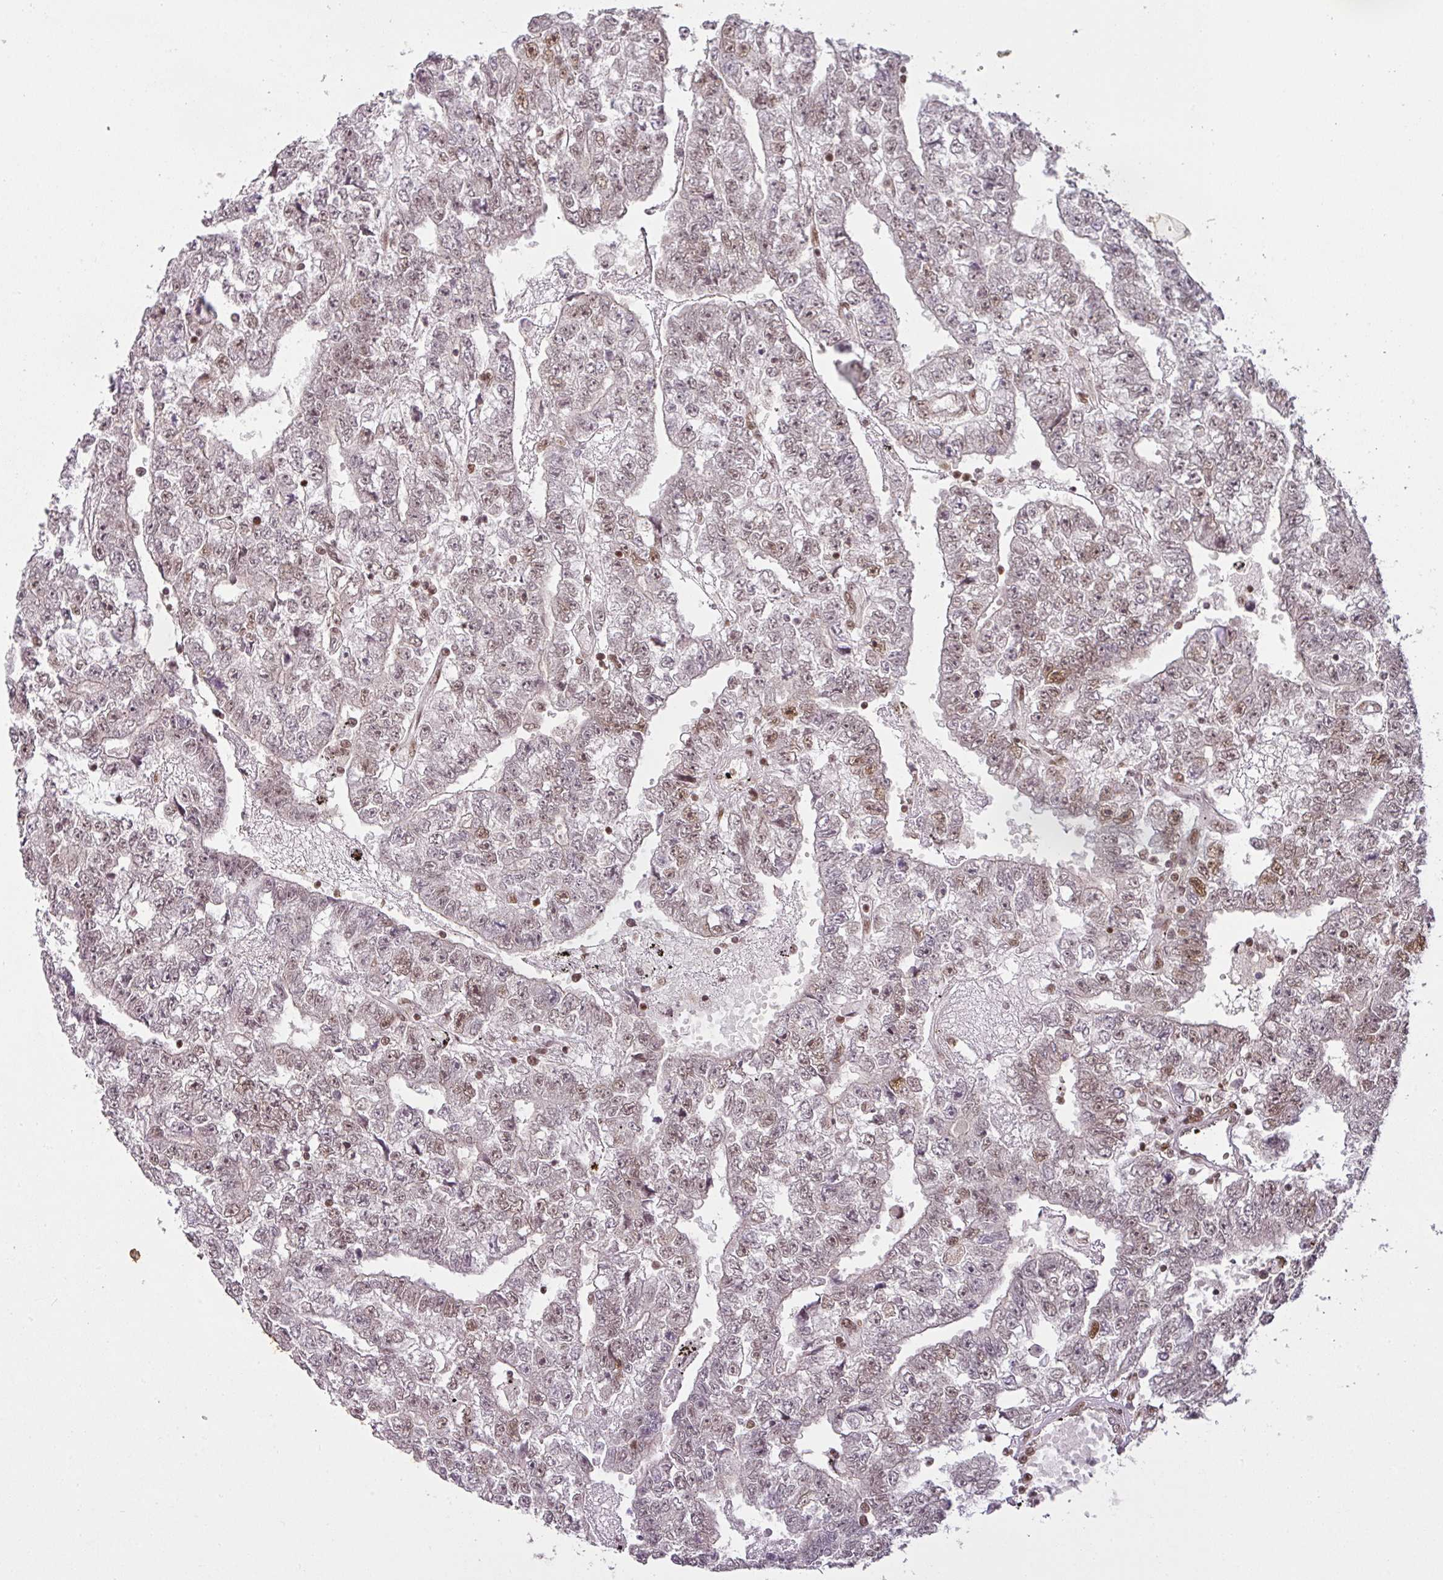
{"staining": {"intensity": "moderate", "quantity": "25%-75%", "location": "nuclear"}, "tissue": "testis cancer", "cell_type": "Tumor cells", "image_type": "cancer", "snomed": [{"axis": "morphology", "description": "Carcinoma, Embryonal, NOS"}, {"axis": "topography", "description": "Testis"}], "caption": "Testis cancer (embryonal carcinoma) stained with immunohistochemistry (IHC) exhibits moderate nuclear expression in about 25%-75% of tumor cells.", "gene": "GPRIN2", "patient": {"sex": "male", "age": 25}}